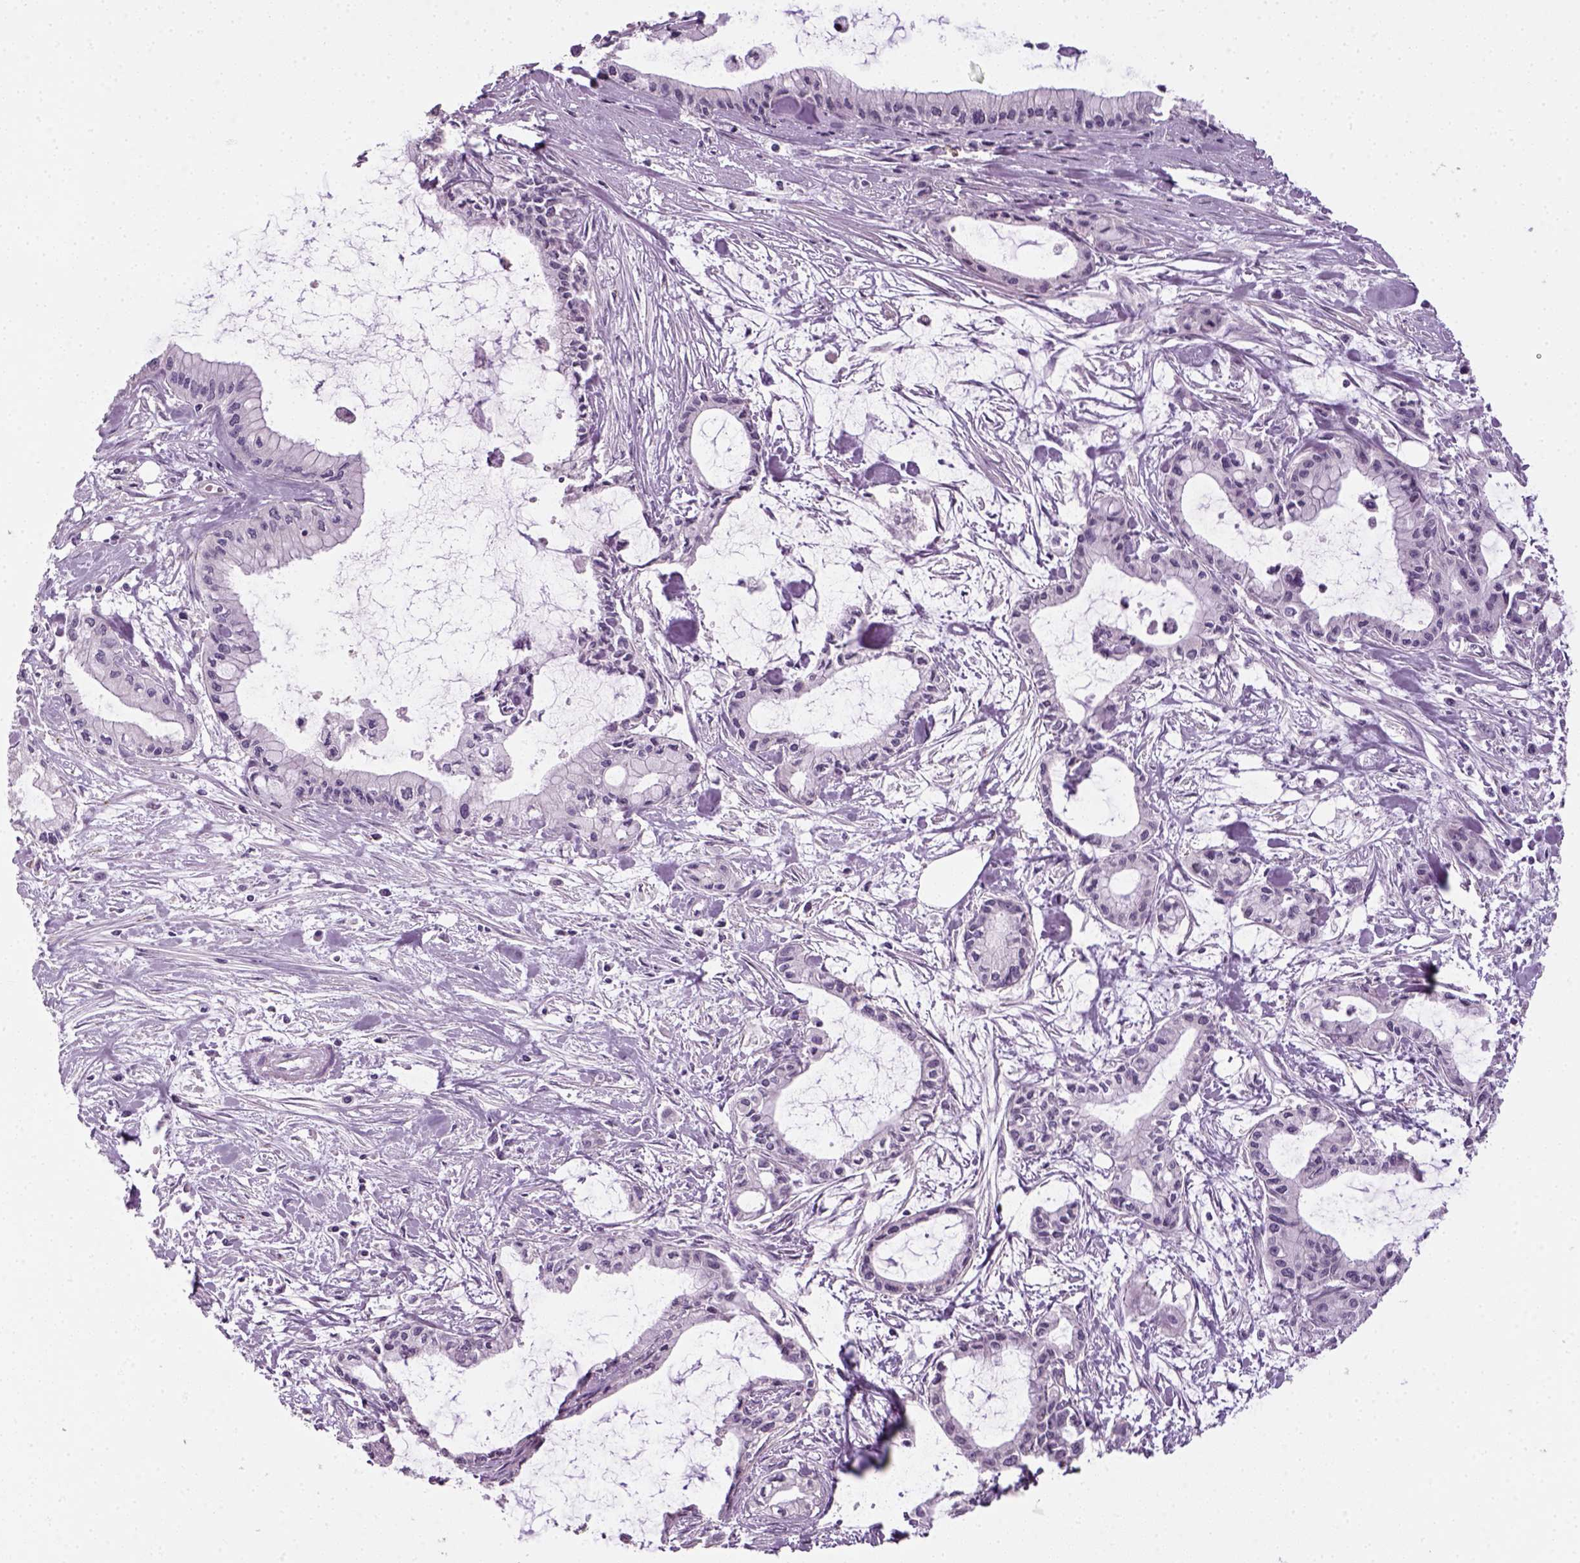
{"staining": {"intensity": "negative", "quantity": "none", "location": "none"}, "tissue": "pancreatic cancer", "cell_type": "Tumor cells", "image_type": "cancer", "snomed": [{"axis": "morphology", "description": "Adenocarcinoma, NOS"}, {"axis": "topography", "description": "Pancreas"}], "caption": "Protein analysis of pancreatic cancer shows no significant expression in tumor cells. Nuclei are stained in blue.", "gene": "ELOVL3", "patient": {"sex": "male", "age": 48}}